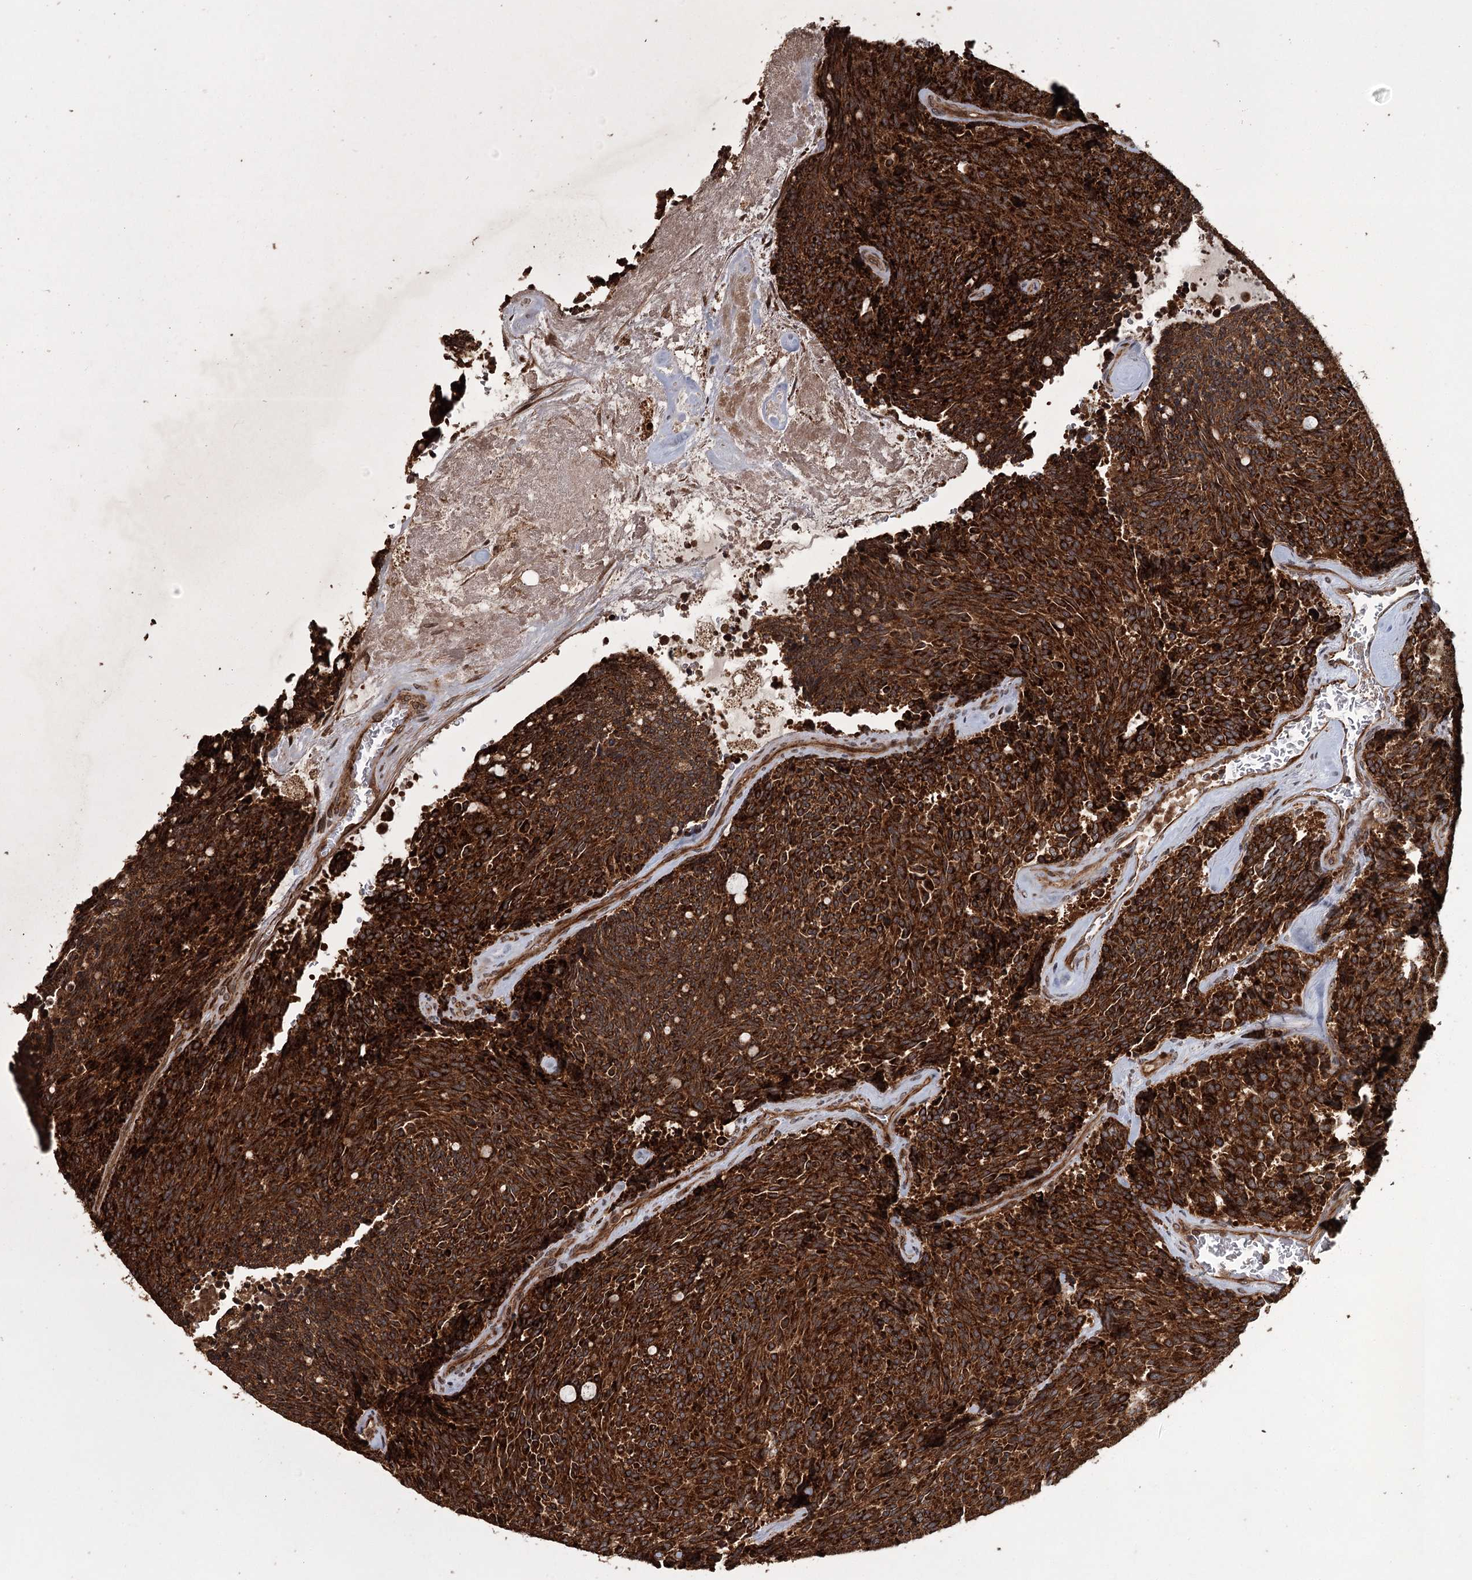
{"staining": {"intensity": "strong", "quantity": ">75%", "location": "cytoplasmic/membranous"}, "tissue": "carcinoid", "cell_type": "Tumor cells", "image_type": "cancer", "snomed": [{"axis": "morphology", "description": "Carcinoid, malignant, NOS"}, {"axis": "topography", "description": "Pancreas"}], "caption": "IHC staining of carcinoid (malignant), which reveals high levels of strong cytoplasmic/membranous expression in about >75% of tumor cells indicating strong cytoplasmic/membranous protein staining. The staining was performed using DAB (brown) for protein detection and nuclei were counterstained in hematoxylin (blue).", "gene": "RPAP3", "patient": {"sex": "female", "age": 54}}